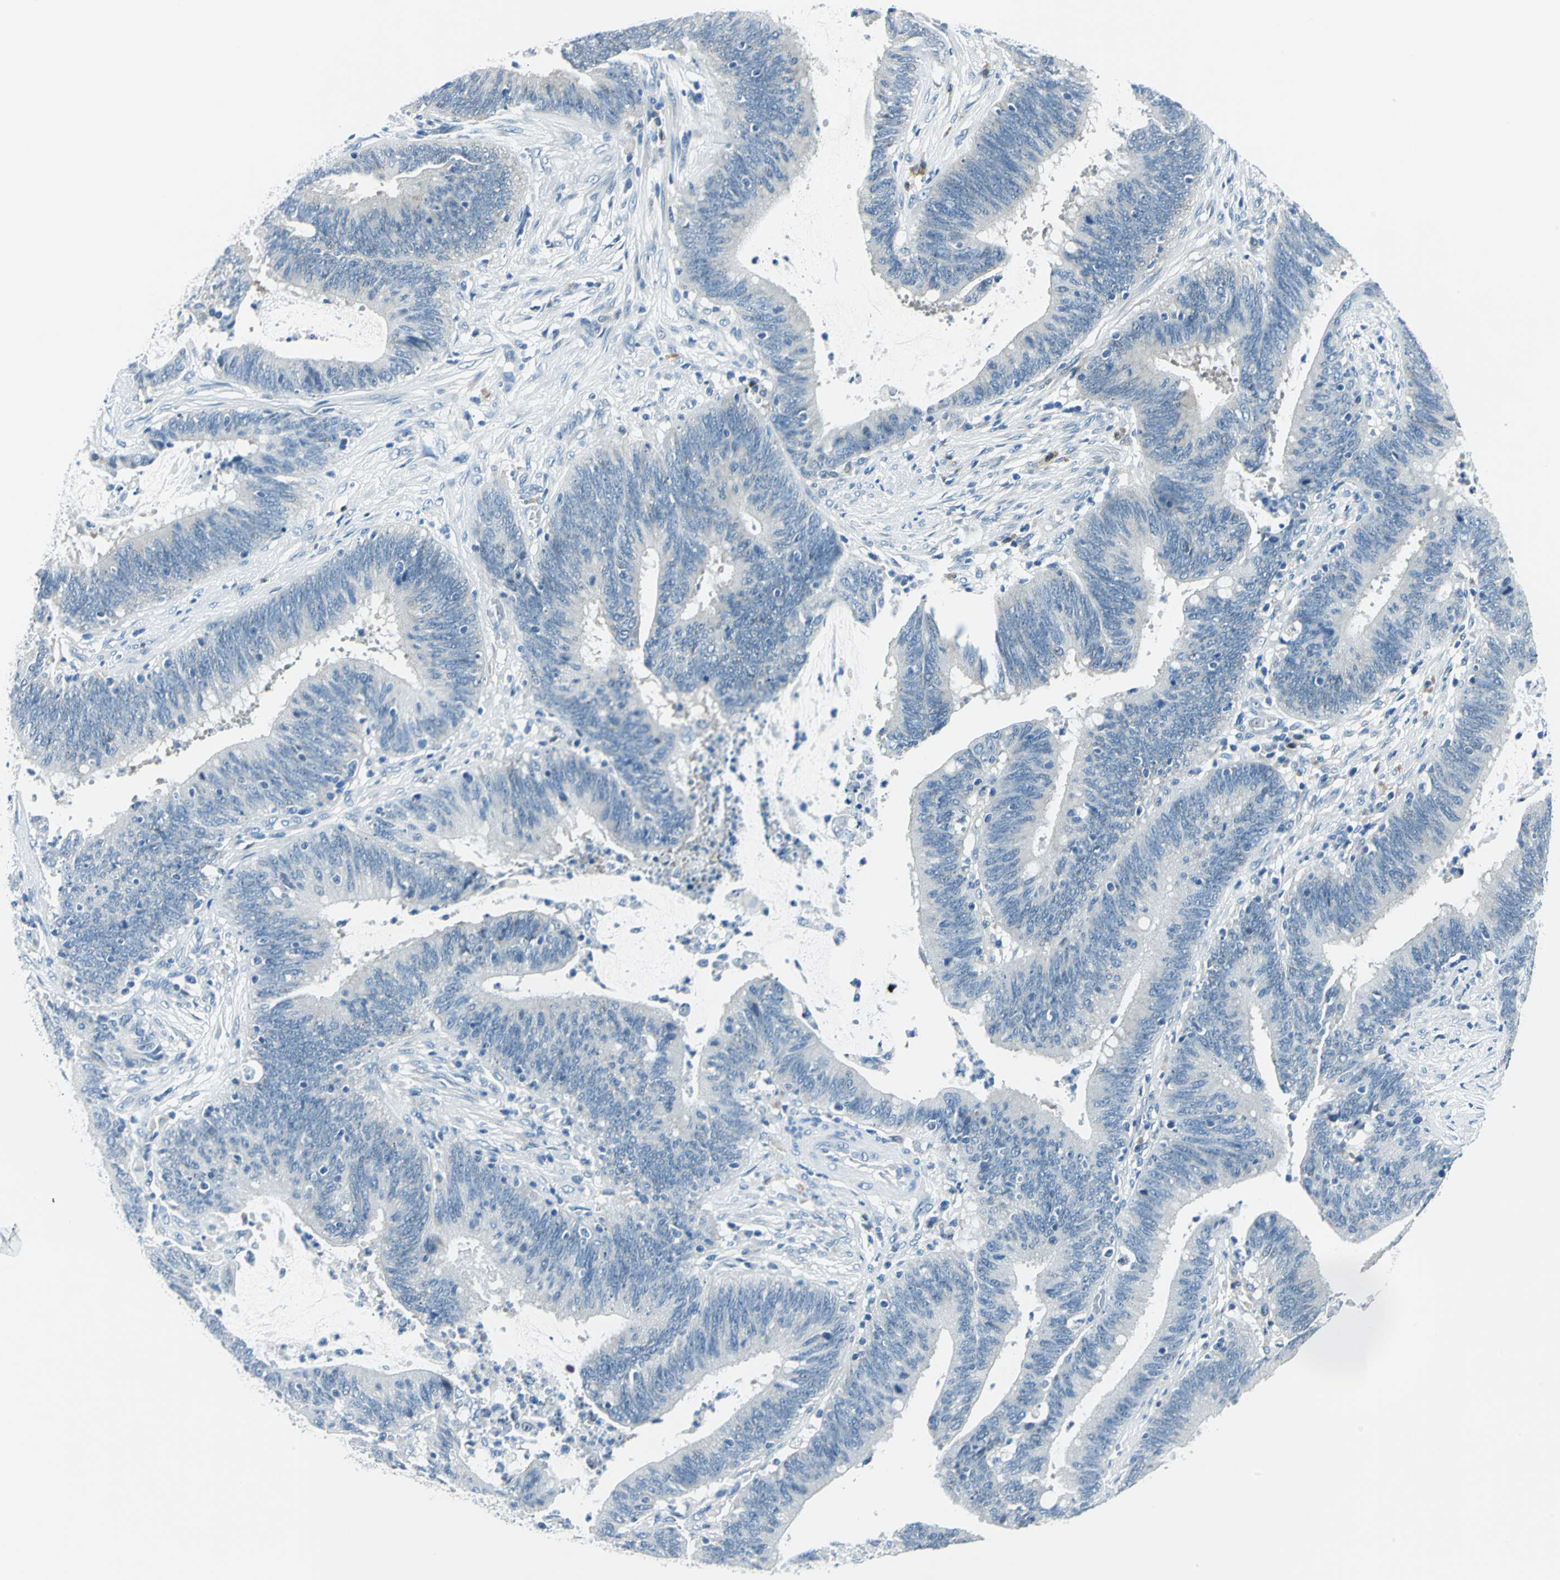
{"staining": {"intensity": "negative", "quantity": "none", "location": "none"}, "tissue": "colorectal cancer", "cell_type": "Tumor cells", "image_type": "cancer", "snomed": [{"axis": "morphology", "description": "Adenocarcinoma, NOS"}, {"axis": "topography", "description": "Rectum"}], "caption": "Protein analysis of colorectal adenocarcinoma demonstrates no significant positivity in tumor cells.", "gene": "AKR1A1", "patient": {"sex": "female", "age": 66}}